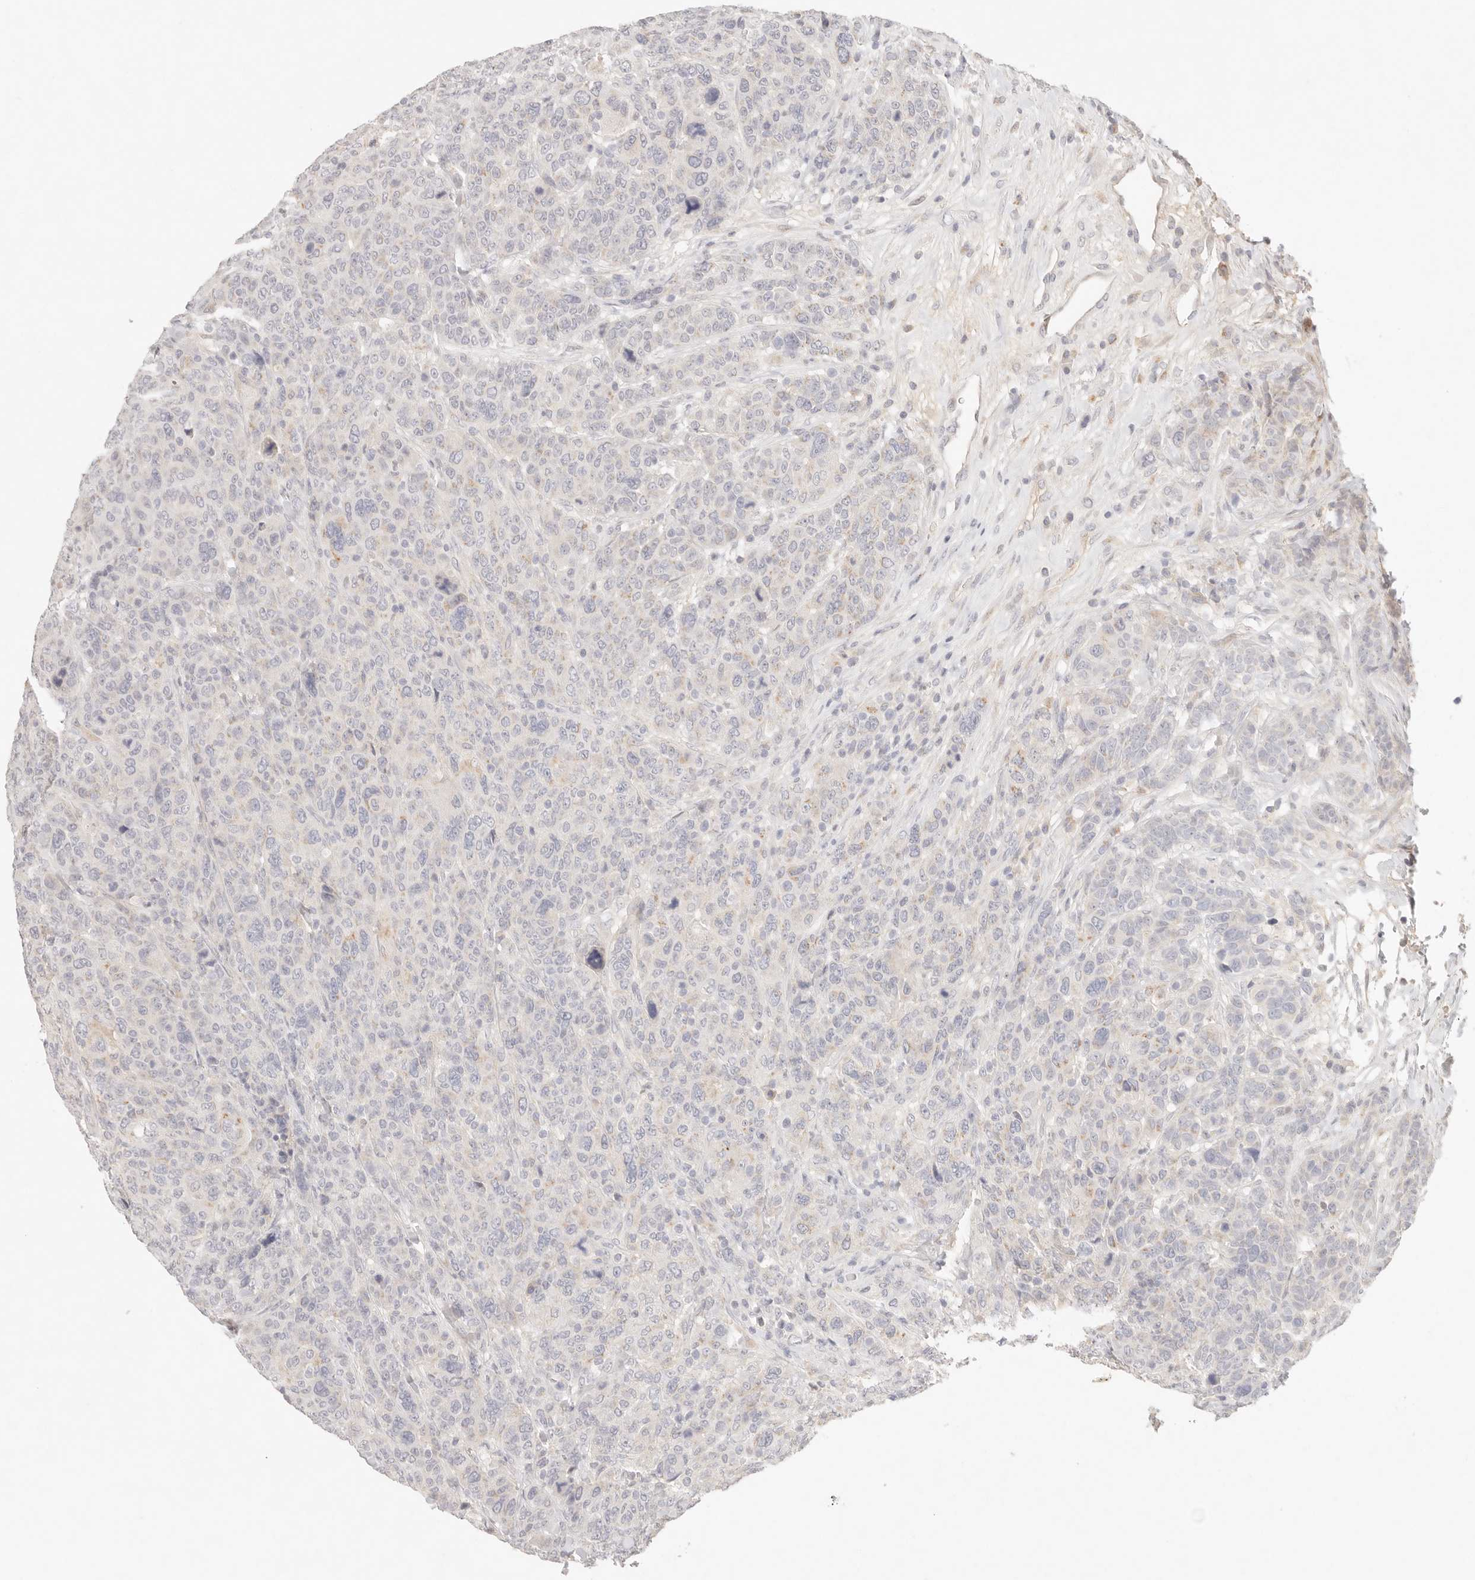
{"staining": {"intensity": "negative", "quantity": "none", "location": "none"}, "tissue": "breast cancer", "cell_type": "Tumor cells", "image_type": "cancer", "snomed": [{"axis": "morphology", "description": "Duct carcinoma"}, {"axis": "topography", "description": "Breast"}], "caption": "Protein analysis of breast cancer (infiltrating ductal carcinoma) exhibits no significant positivity in tumor cells.", "gene": "CEP120", "patient": {"sex": "female", "age": 37}}